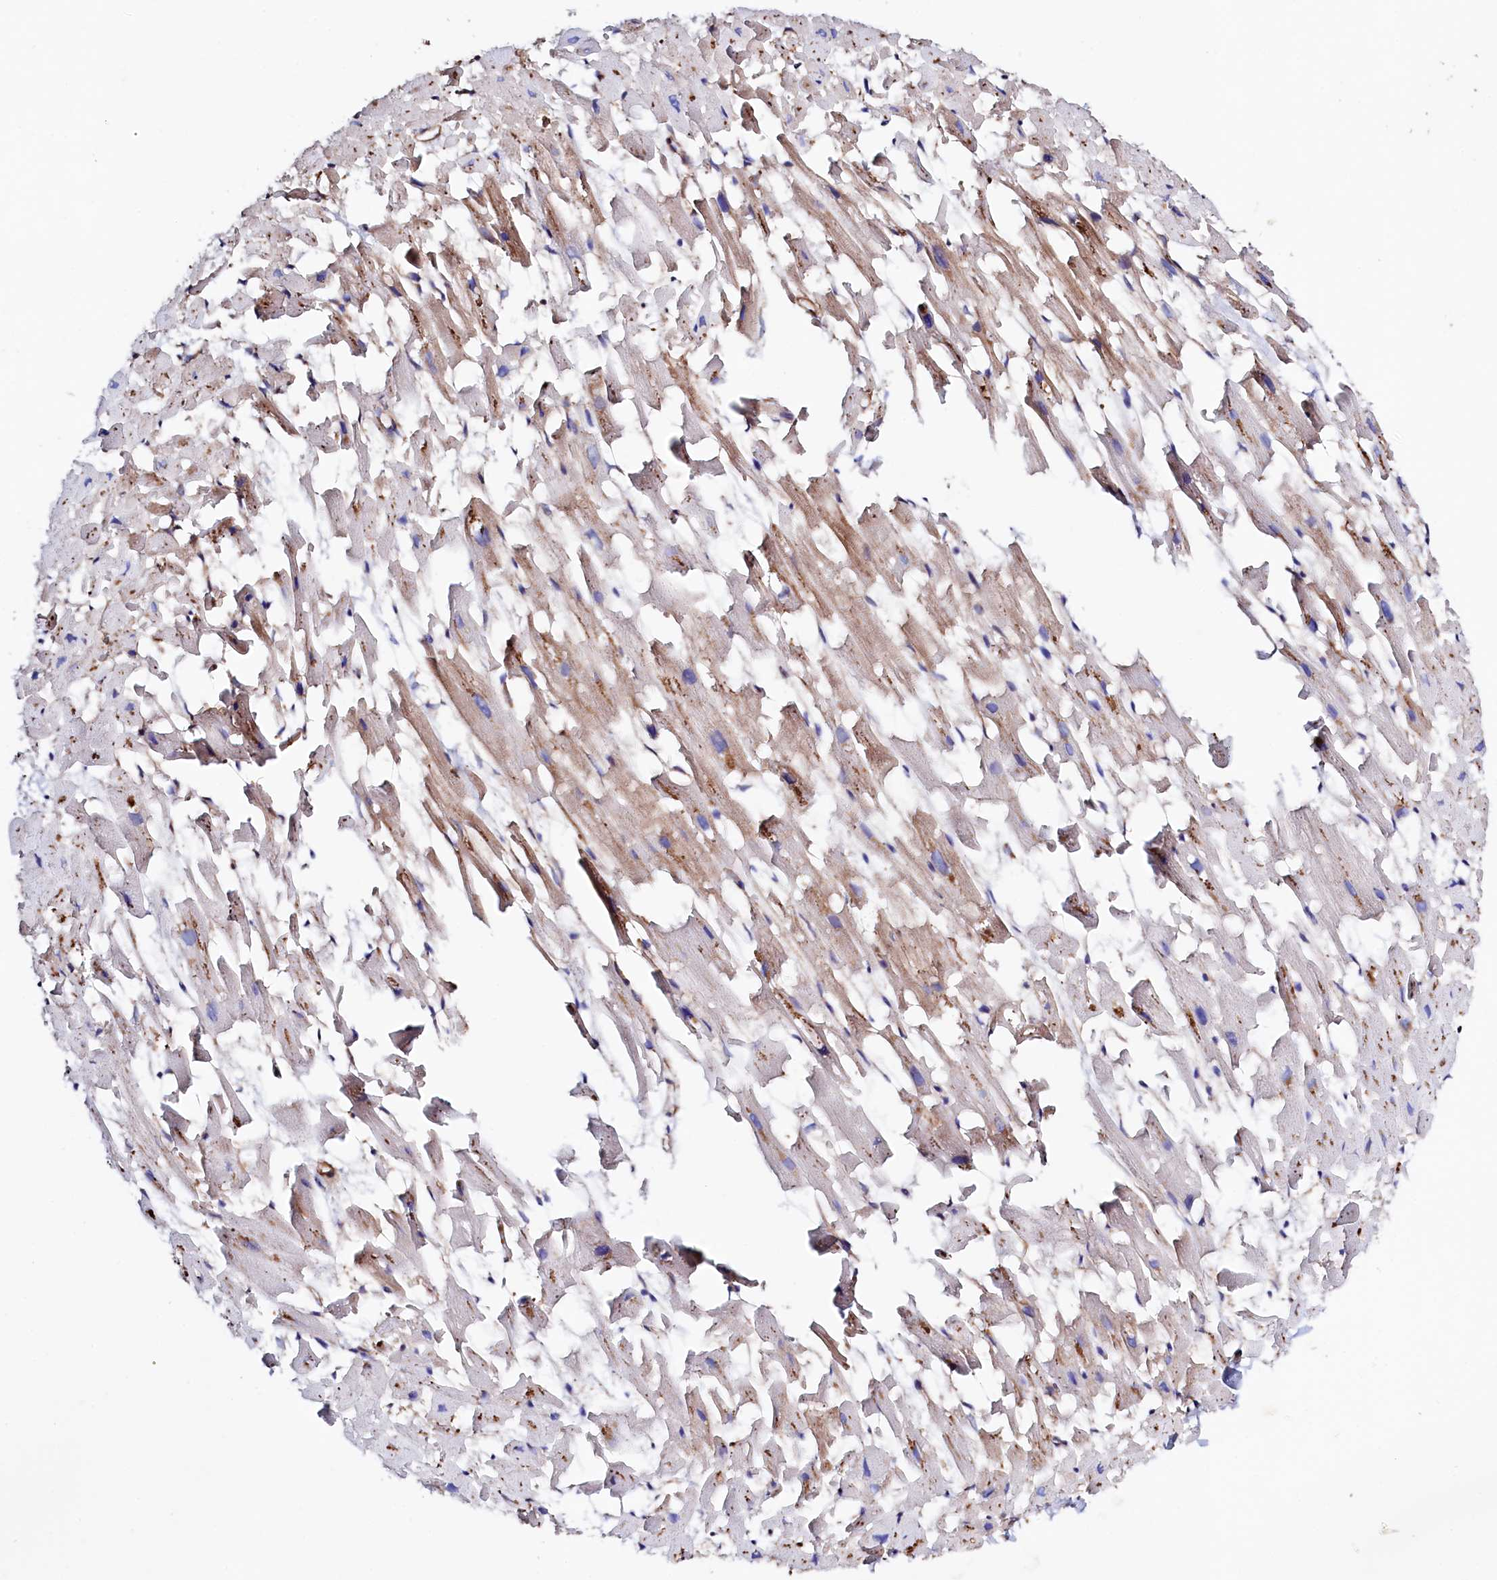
{"staining": {"intensity": "moderate", "quantity": ">75%", "location": "cytoplasmic/membranous"}, "tissue": "heart muscle", "cell_type": "Cardiomyocytes", "image_type": "normal", "snomed": [{"axis": "morphology", "description": "Normal tissue, NOS"}, {"axis": "topography", "description": "Heart"}], "caption": "An image of heart muscle stained for a protein displays moderate cytoplasmic/membranous brown staining in cardiomyocytes. The protein of interest is shown in brown color, while the nuclei are stained blue.", "gene": "STAMBPL1", "patient": {"sex": "female", "age": 64}}